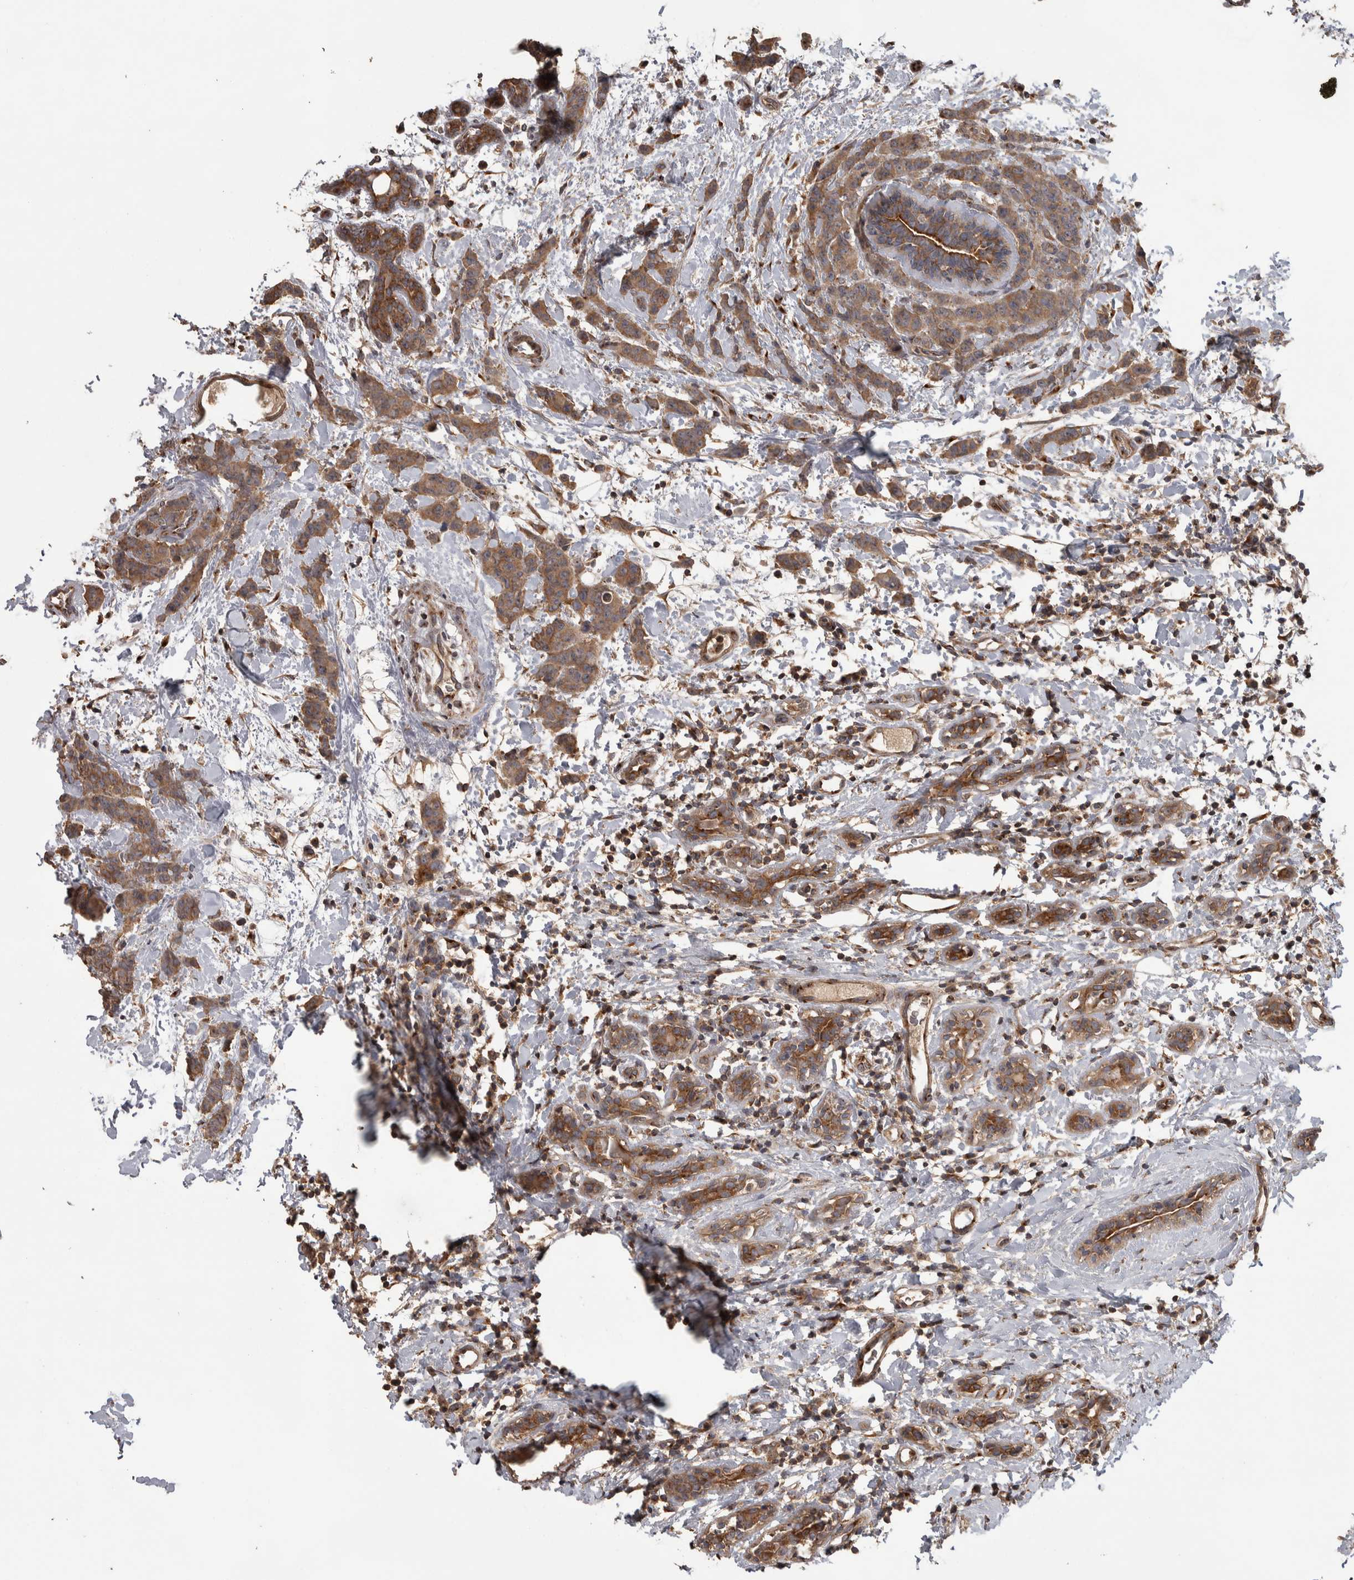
{"staining": {"intensity": "moderate", "quantity": ">75%", "location": "cytoplasmic/membranous"}, "tissue": "breast cancer", "cell_type": "Tumor cells", "image_type": "cancer", "snomed": [{"axis": "morphology", "description": "Normal tissue, NOS"}, {"axis": "morphology", "description": "Duct carcinoma"}, {"axis": "topography", "description": "Breast"}], "caption": "Human breast cancer (invasive ductal carcinoma) stained for a protein (brown) displays moderate cytoplasmic/membranous positive positivity in approximately >75% of tumor cells.", "gene": "IFRD1", "patient": {"sex": "female", "age": 40}}